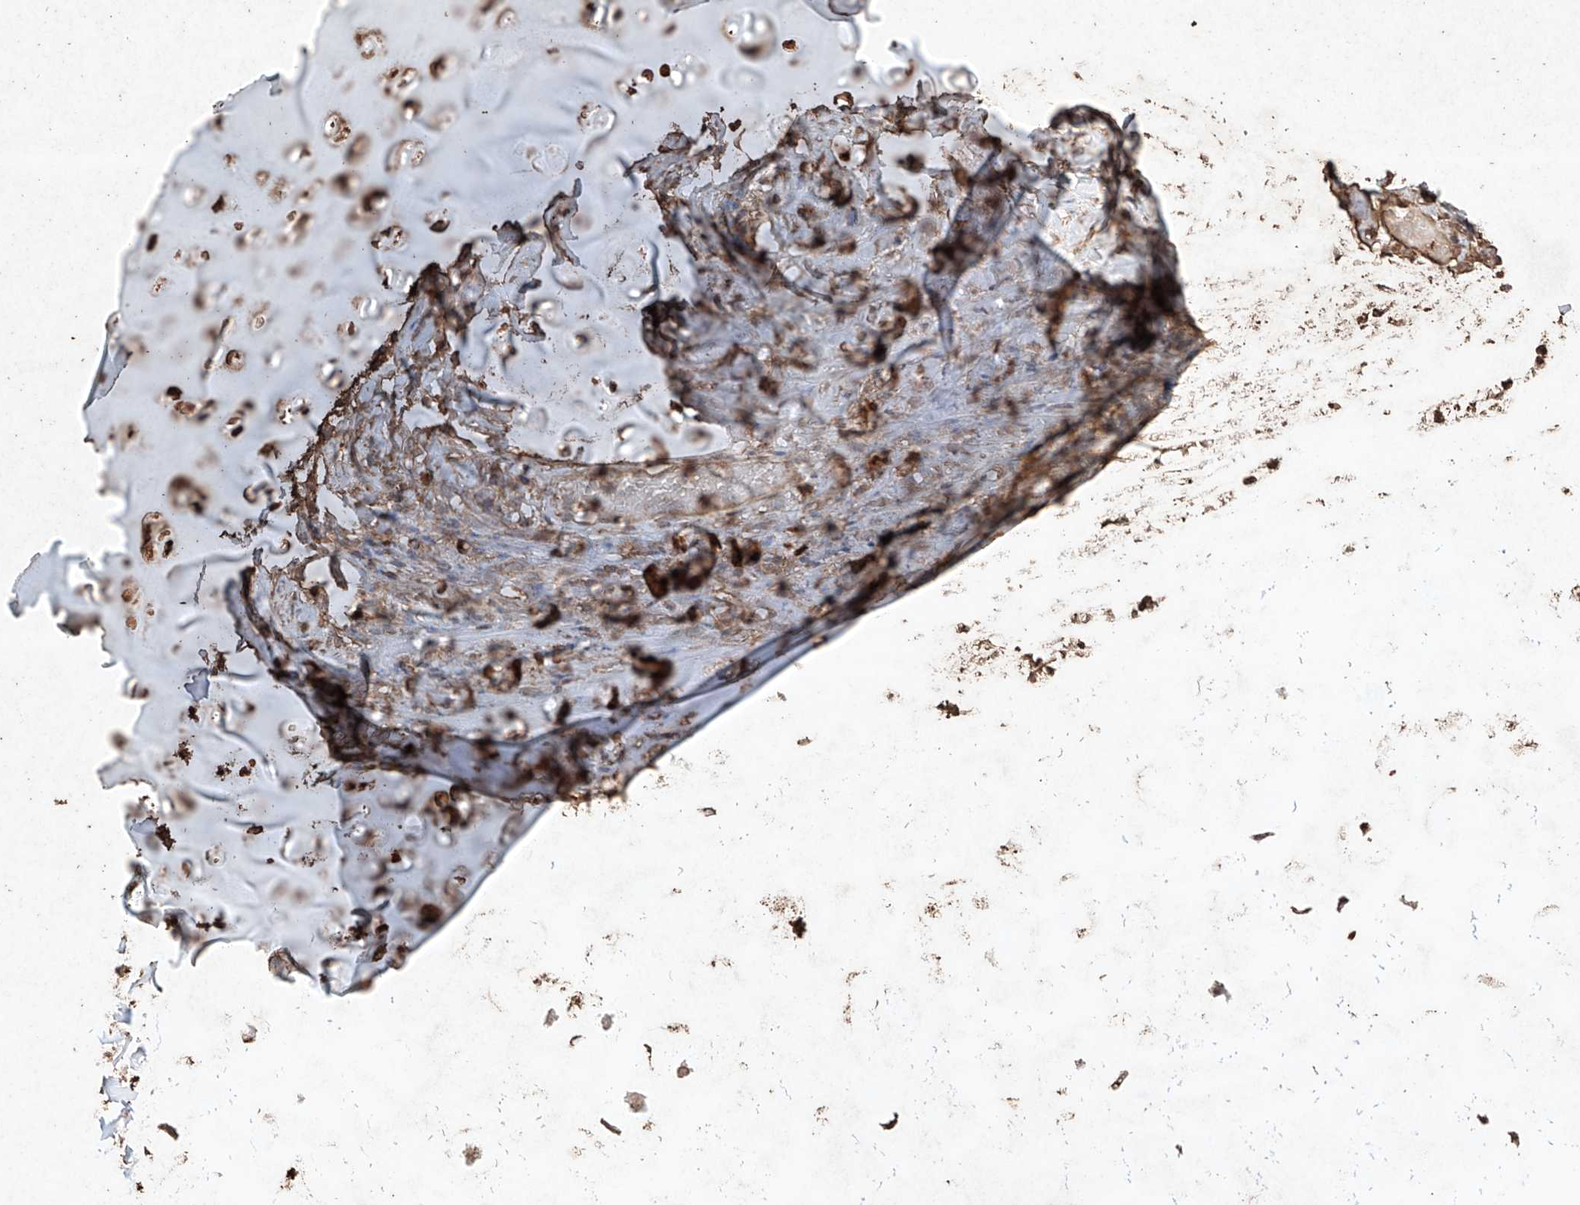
{"staining": {"intensity": "strong", "quantity": ">75%", "location": "cytoplasmic/membranous"}, "tissue": "adipose tissue", "cell_type": "Adipocytes", "image_type": "normal", "snomed": [{"axis": "morphology", "description": "Normal tissue, NOS"}, {"axis": "morphology", "description": "Basal cell carcinoma"}, {"axis": "topography", "description": "Cartilage tissue"}, {"axis": "topography", "description": "Nasopharynx"}, {"axis": "topography", "description": "Oral tissue"}], "caption": "Protein staining shows strong cytoplasmic/membranous expression in approximately >75% of adipocytes in benign adipose tissue.", "gene": "M6PR", "patient": {"sex": "female", "age": 77}}